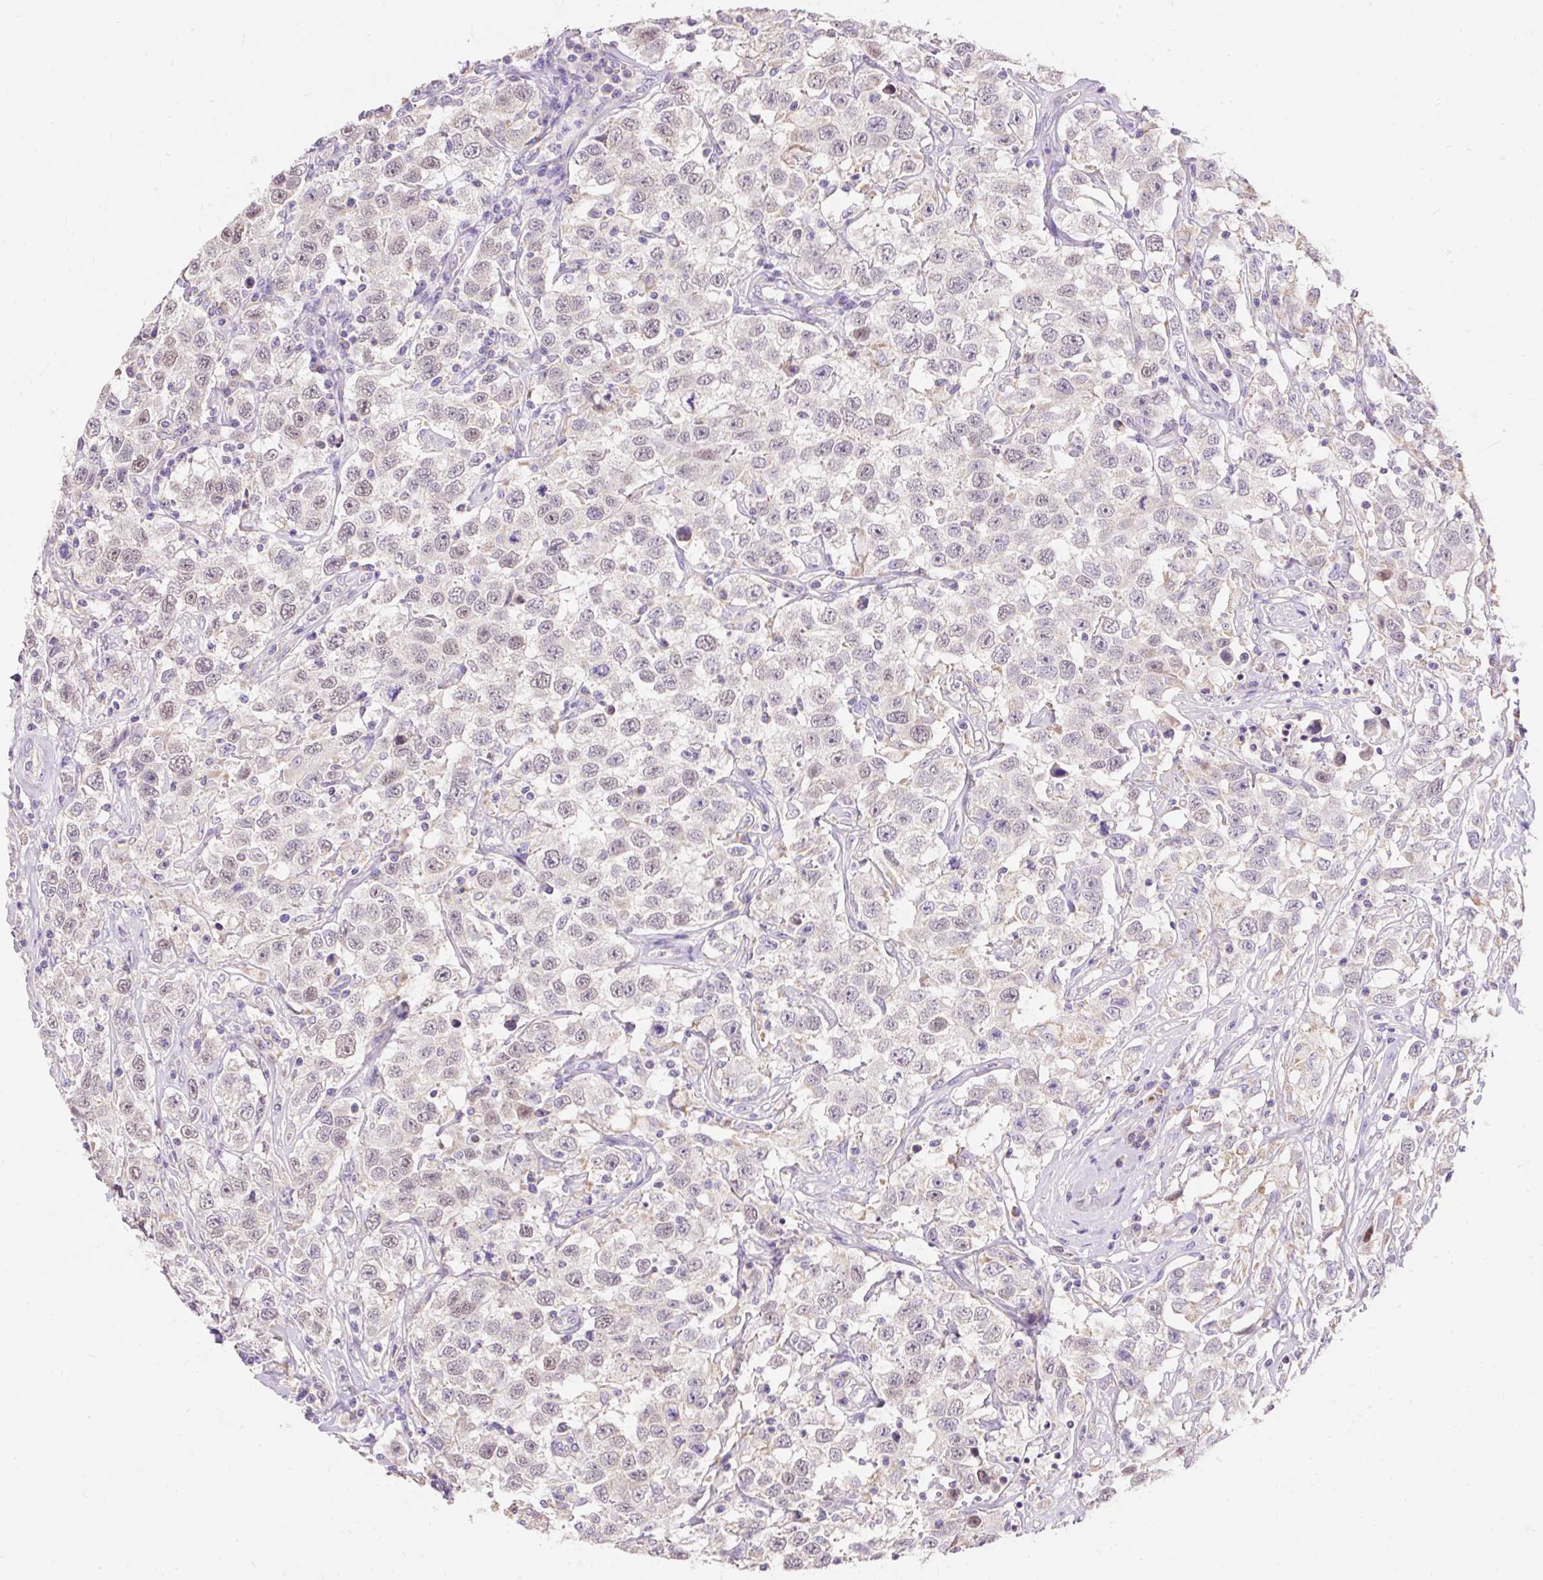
{"staining": {"intensity": "weak", "quantity": "25%-75%", "location": "nuclear"}, "tissue": "testis cancer", "cell_type": "Tumor cells", "image_type": "cancer", "snomed": [{"axis": "morphology", "description": "Seminoma, NOS"}, {"axis": "topography", "description": "Testis"}], "caption": "A micrograph showing weak nuclear expression in approximately 25%-75% of tumor cells in testis cancer, as visualized by brown immunohistochemical staining.", "gene": "PMAIP1", "patient": {"sex": "male", "age": 41}}